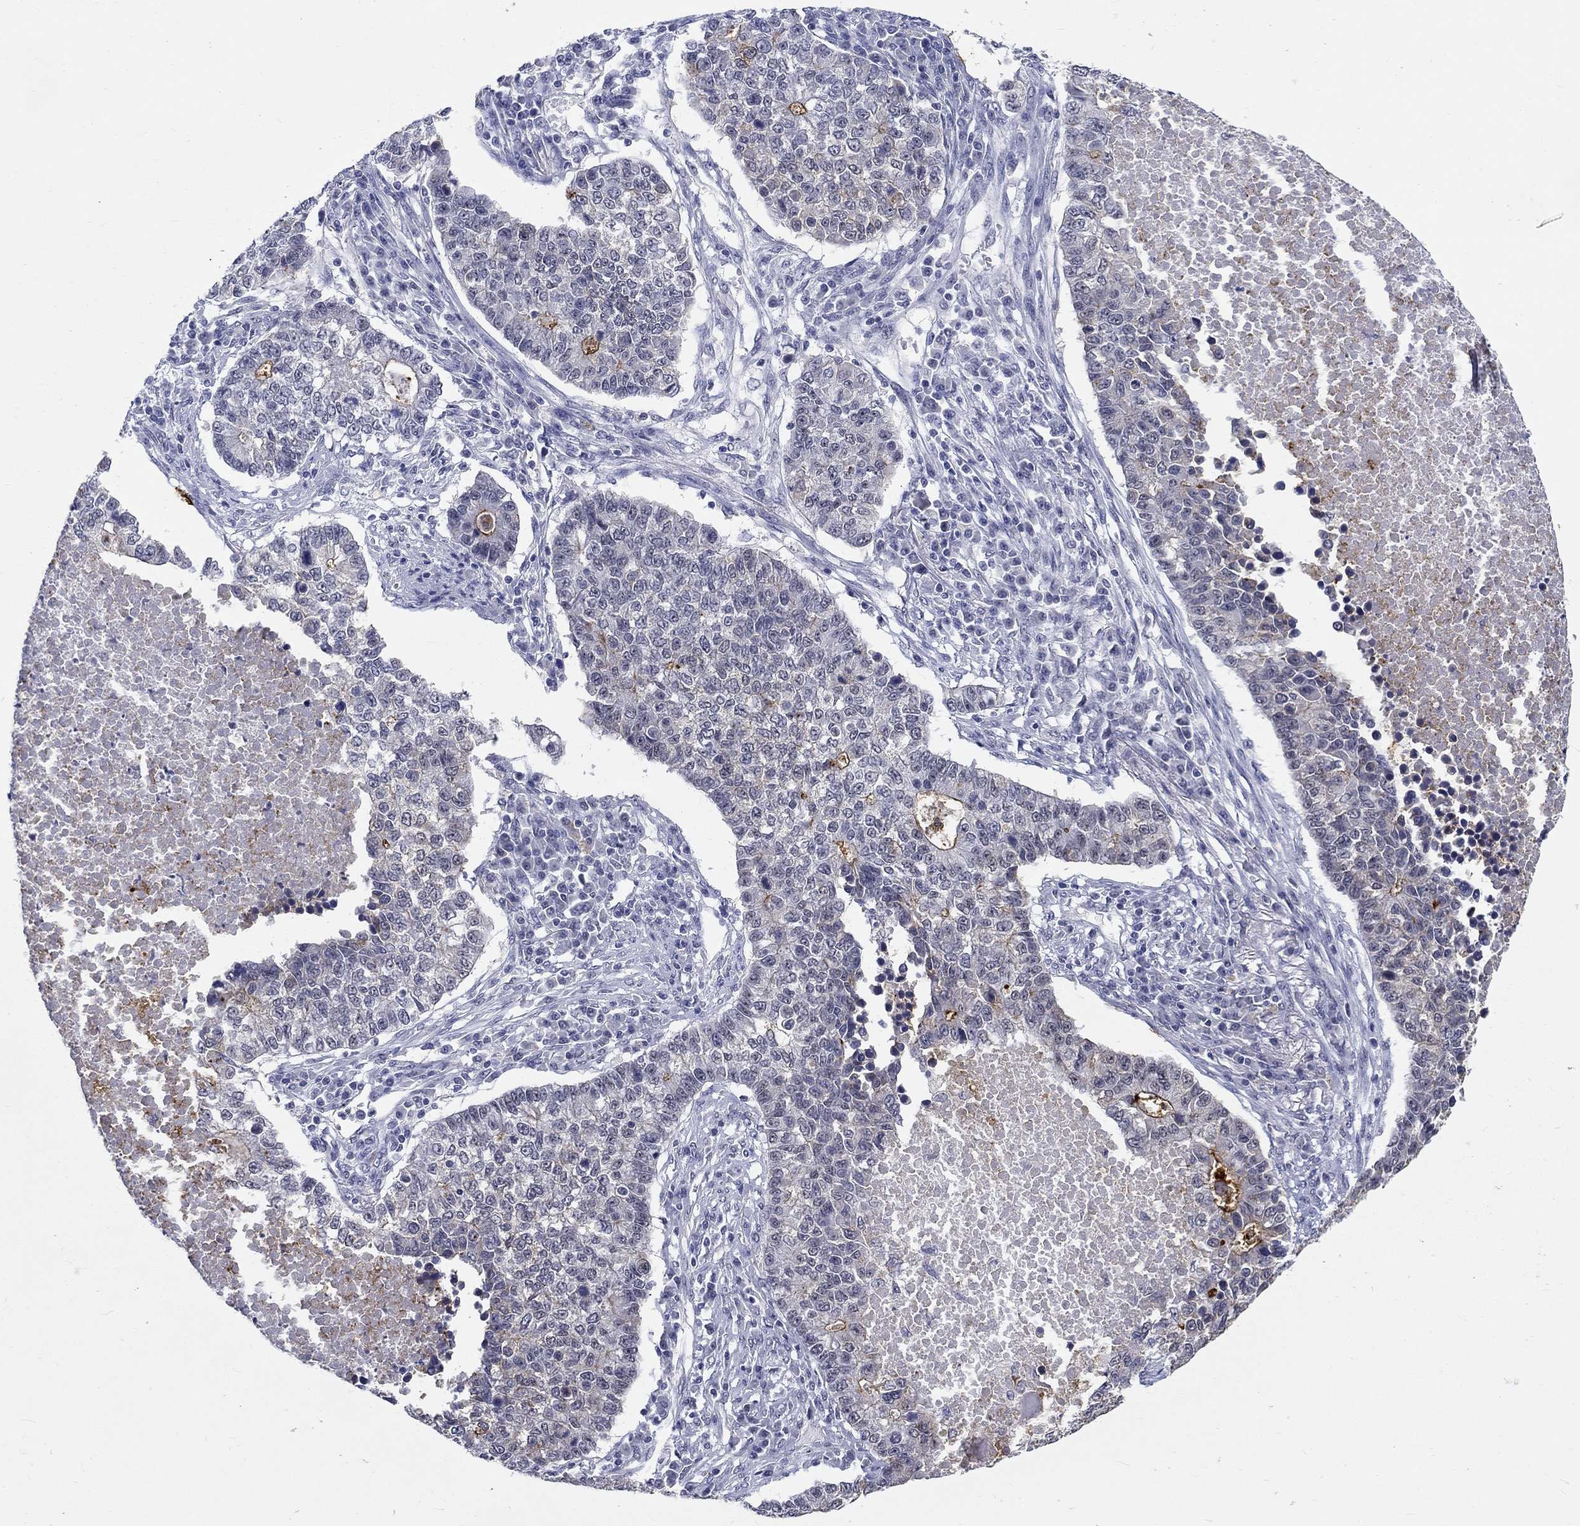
{"staining": {"intensity": "negative", "quantity": "none", "location": "none"}, "tissue": "lung cancer", "cell_type": "Tumor cells", "image_type": "cancer", "snomed": [{"axis": "morphology", "description": "Adenocarcinoma, NOS"}, {"axis": "topography", "description": "Lung"}], "caption": "The image reveals no staining of tumor cells in adenocarcinoma (lung).", "gene": "GRIN1", "patient": {"sex": "male", "age": 57}}